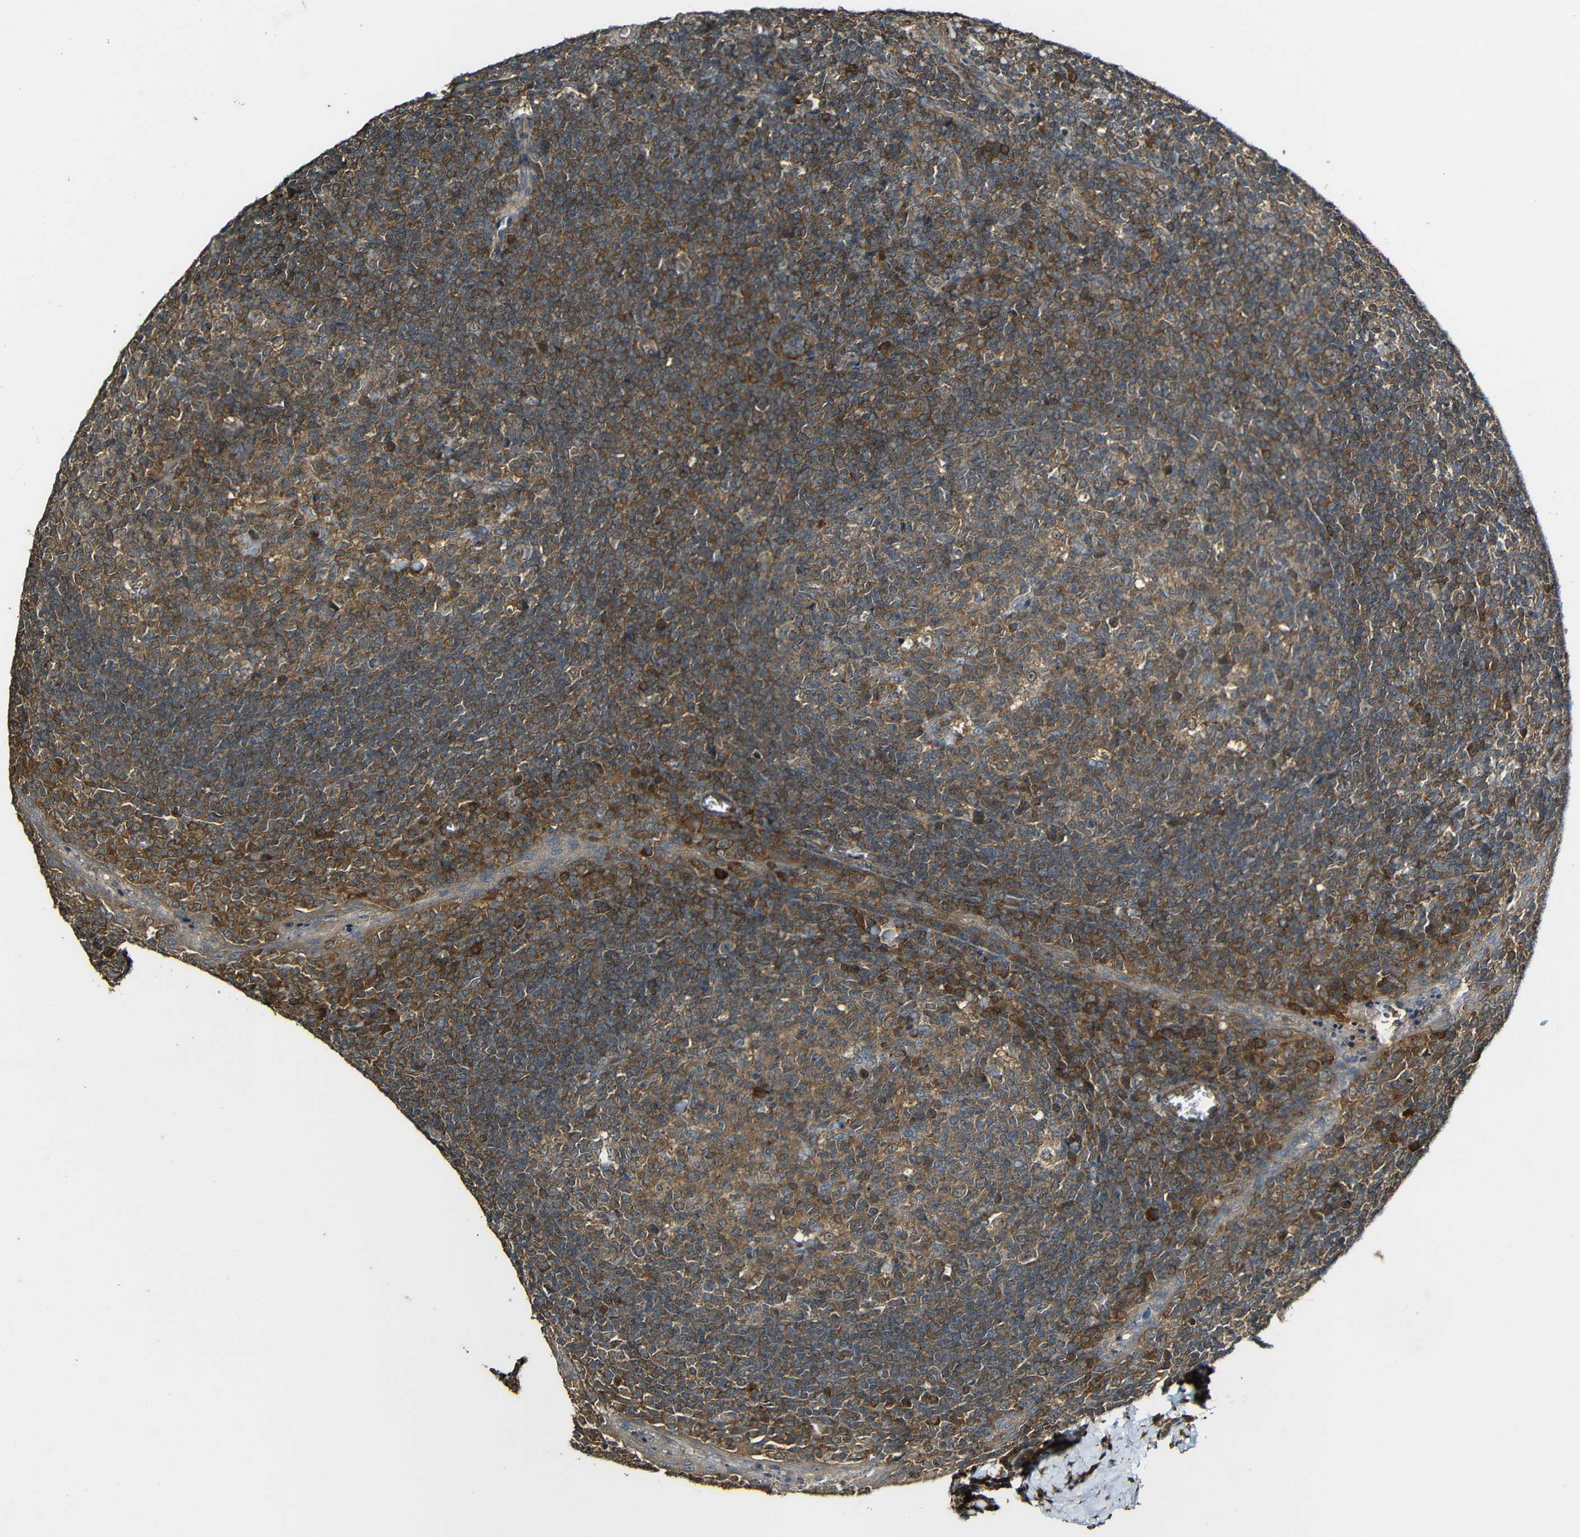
{"staining": {"intensity": "moderate", "quantity": ">75%", "location": "cytoplasmic/membranous"}, "tissue": "tonsil", "cell_type": "Germinal center cells", "image_type": "normal", "snomed": [{"axis": "morphology", "description": "Normal tissue, NOS"}, {"axis": "topography", "description": "Tonsil"}], "caption": "Immunohistochemistry of unremarkable tonsil demonstrates medium levels of moderate cytoplasmic/membranous positivity in about >75% of germinal center cells. (Stains: DAB in brown, nuclei in blue, Microscopy: brightfield microscopy at high magnification).", "gene": "CASP8", "patient": {"sex": "male", "age": 31}}